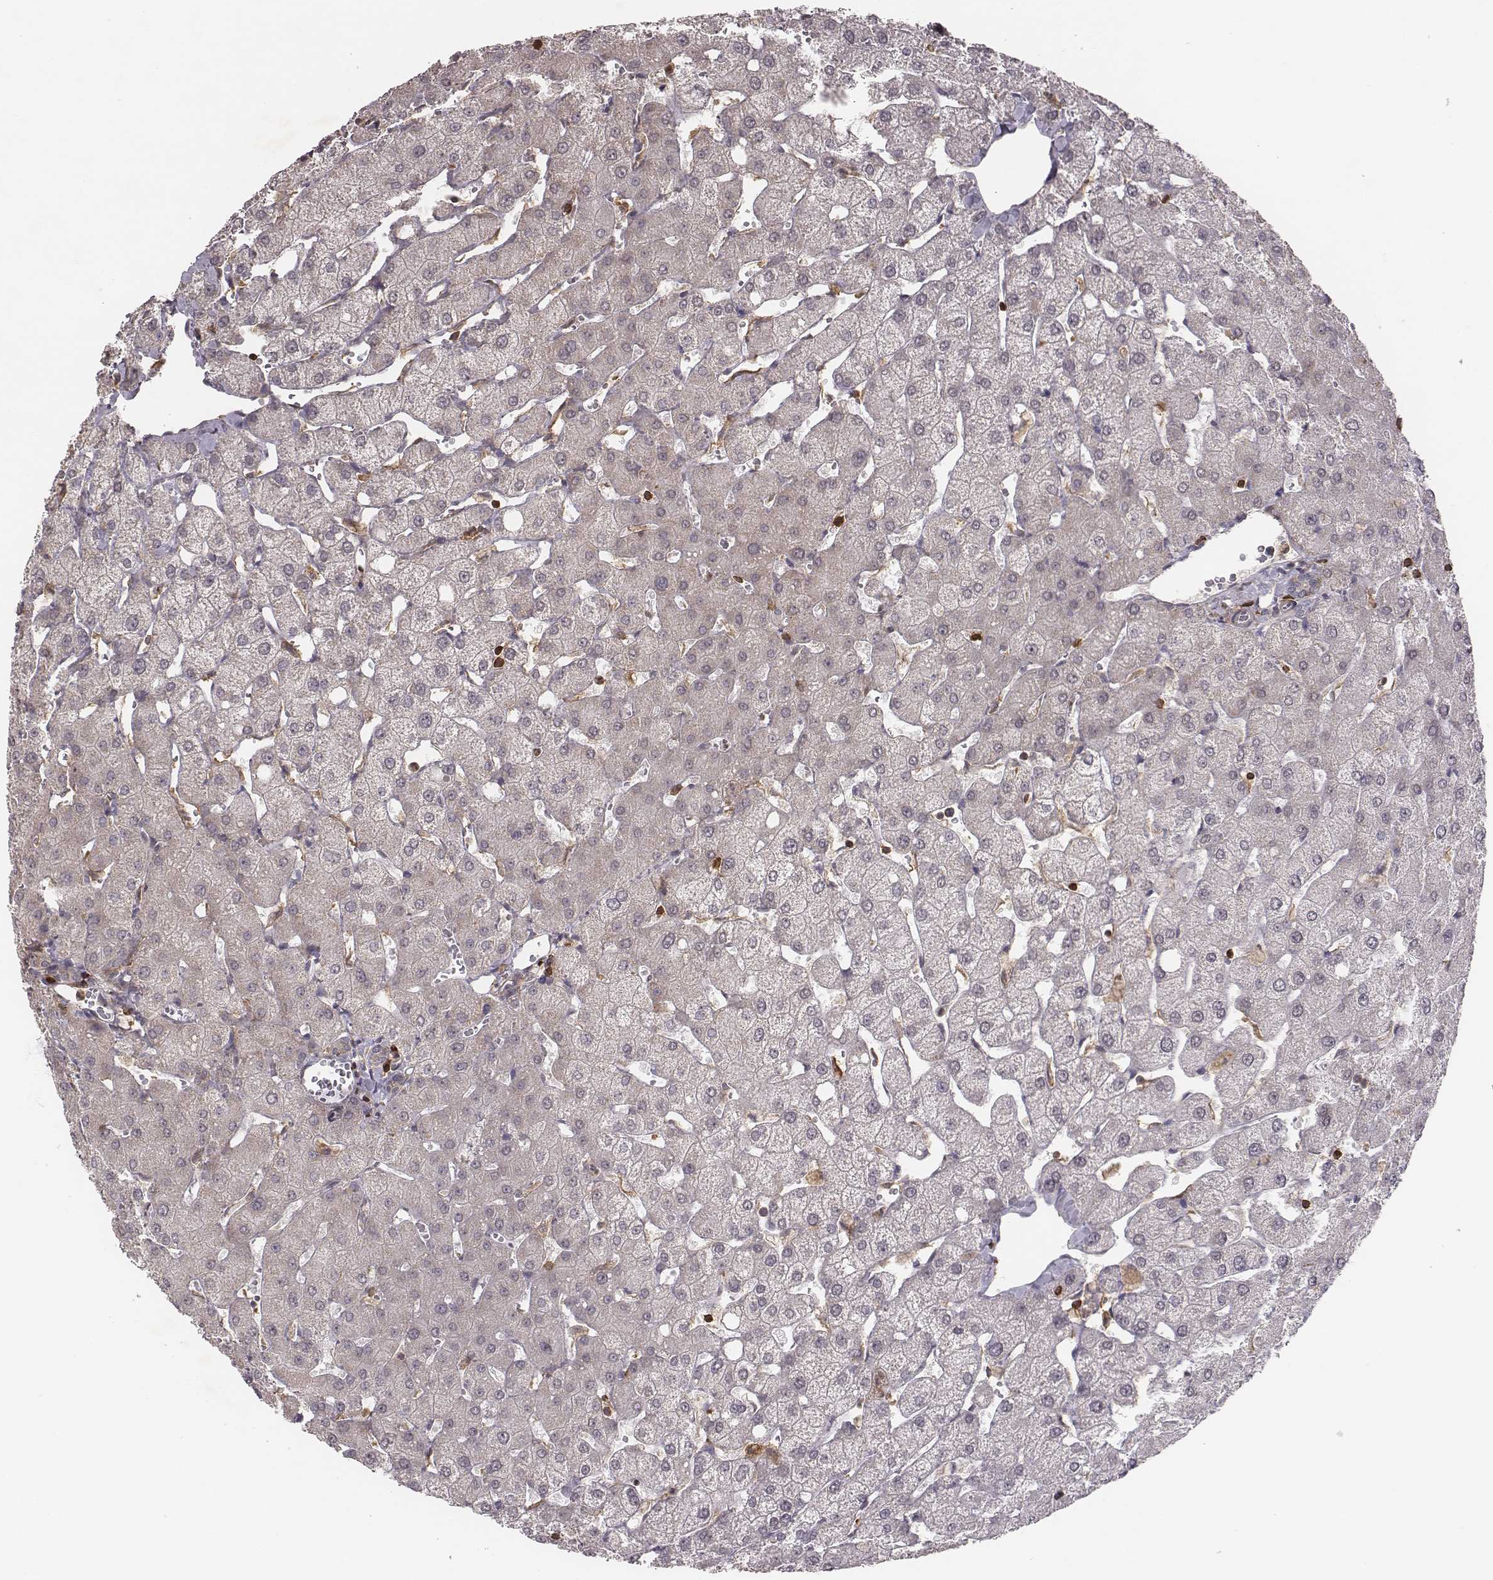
{"staining": {"intensity": "negative", "quantity": "none", "location": "none"}, "tissue": "liver", "cell_type": "Cholangiocytes", "image_type": "normal", "snomed": [{"axis": "morphology", "description": "Normal tissue, NOS"}, {"axis": "topography", "description": "Liver"}], "caption": "Liver stained for a protein using immunohistochemistry demonstrates no positivity cholangiocytes.", "gene": "PILRA", "patient": {"sex": "female", "age": 54}}